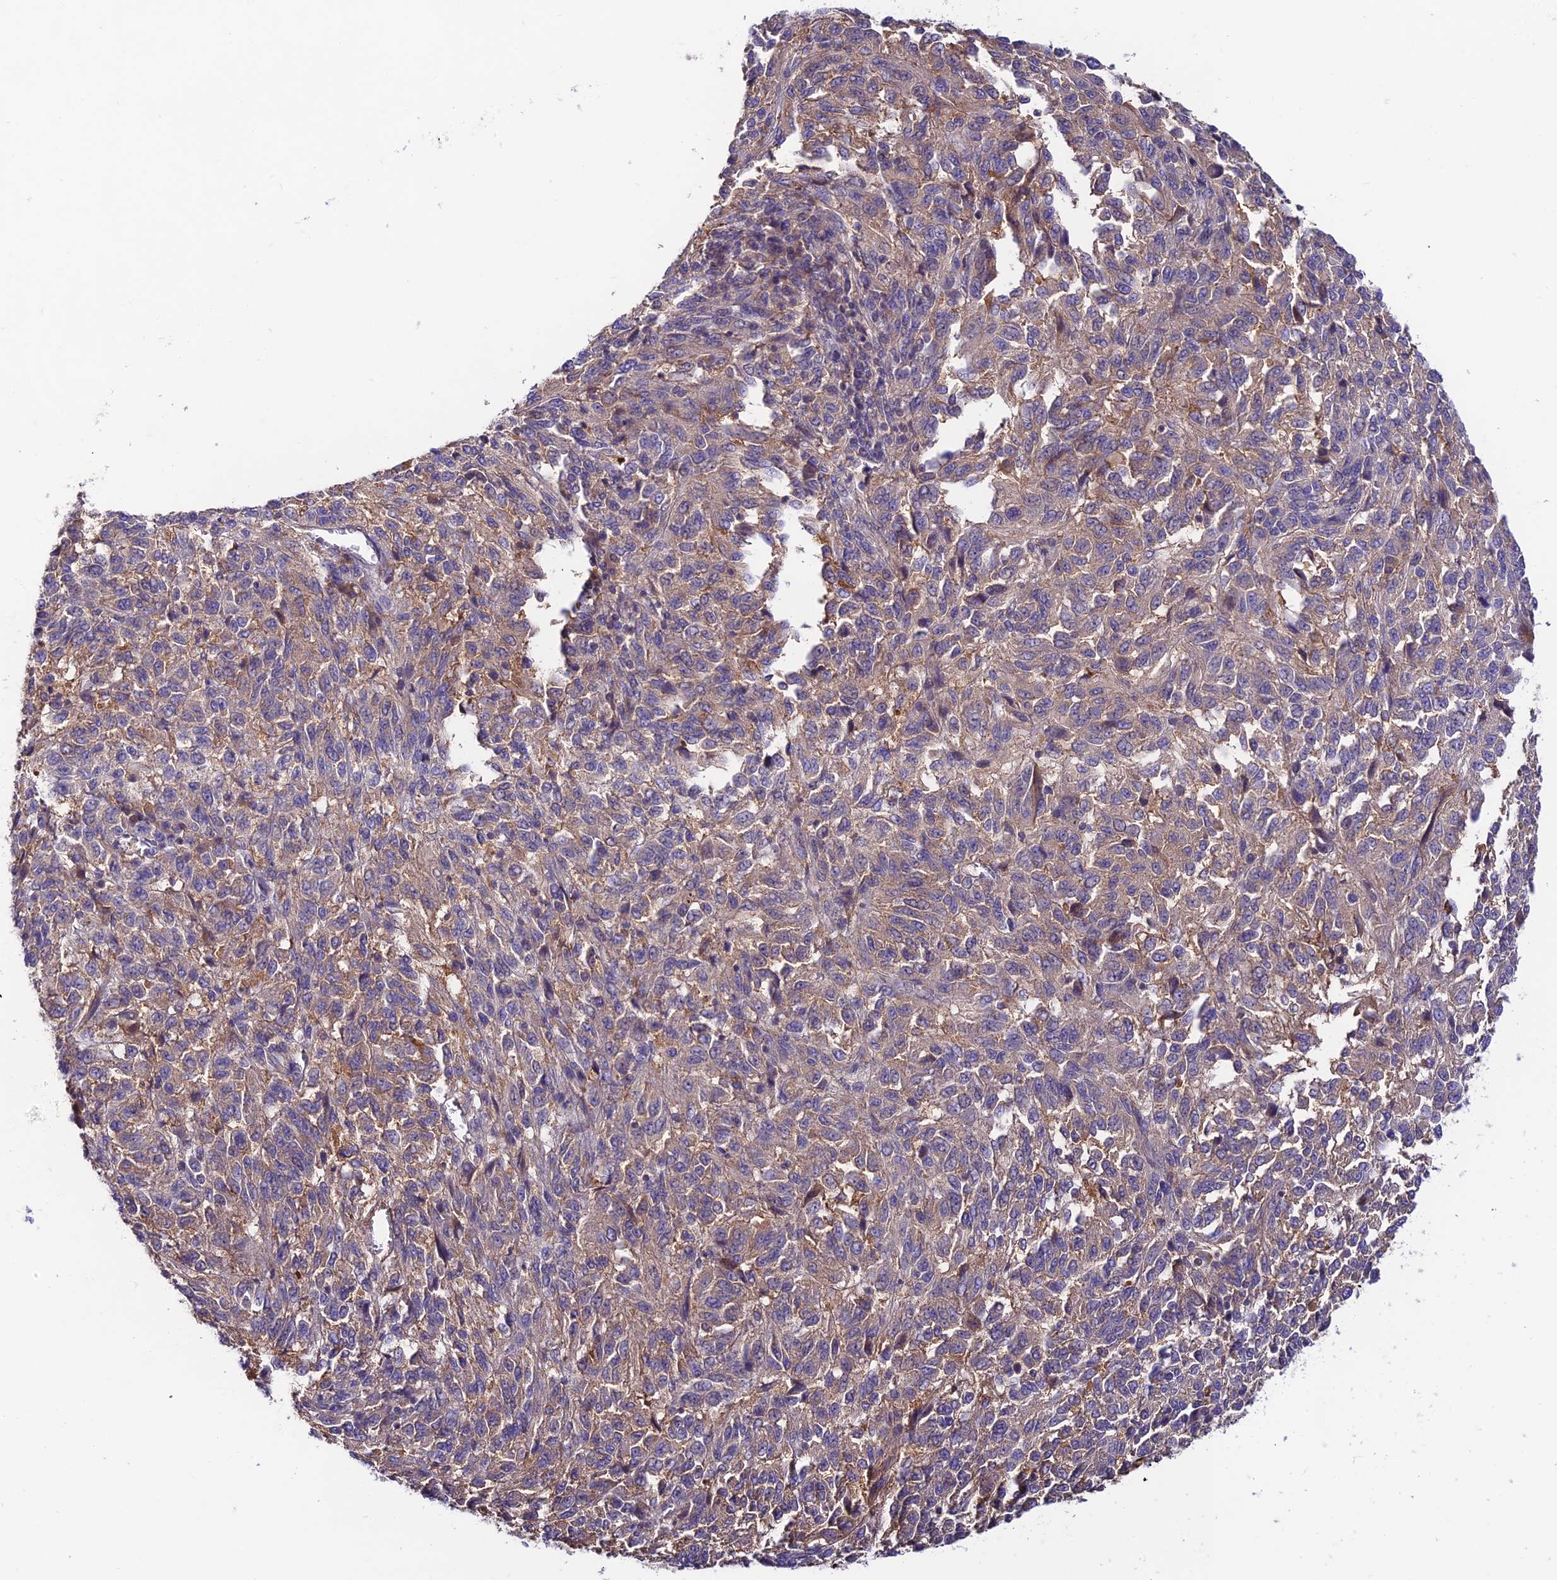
{"staining": {"intensity": "weak", "quantity": "25%-75%", "location": "cytoplasmic/membranous"}, "tissue": "melanoma", "cell_type": "Tumor cells", "image_type": "cancer", "snomed": [{"axis": "morphology", "description": "Malignant melanoma, Metastatic site"}, {"axis": "topography", "description": "Lung"}], "caption": "Immunohistochemistry of melanoma displays low levels of weak cytoplasmic/membranous positivity in approximately 25%-75% of tumor cells.", "gene": "BRME1", "patient": {"sex": "male", "age": 64}}